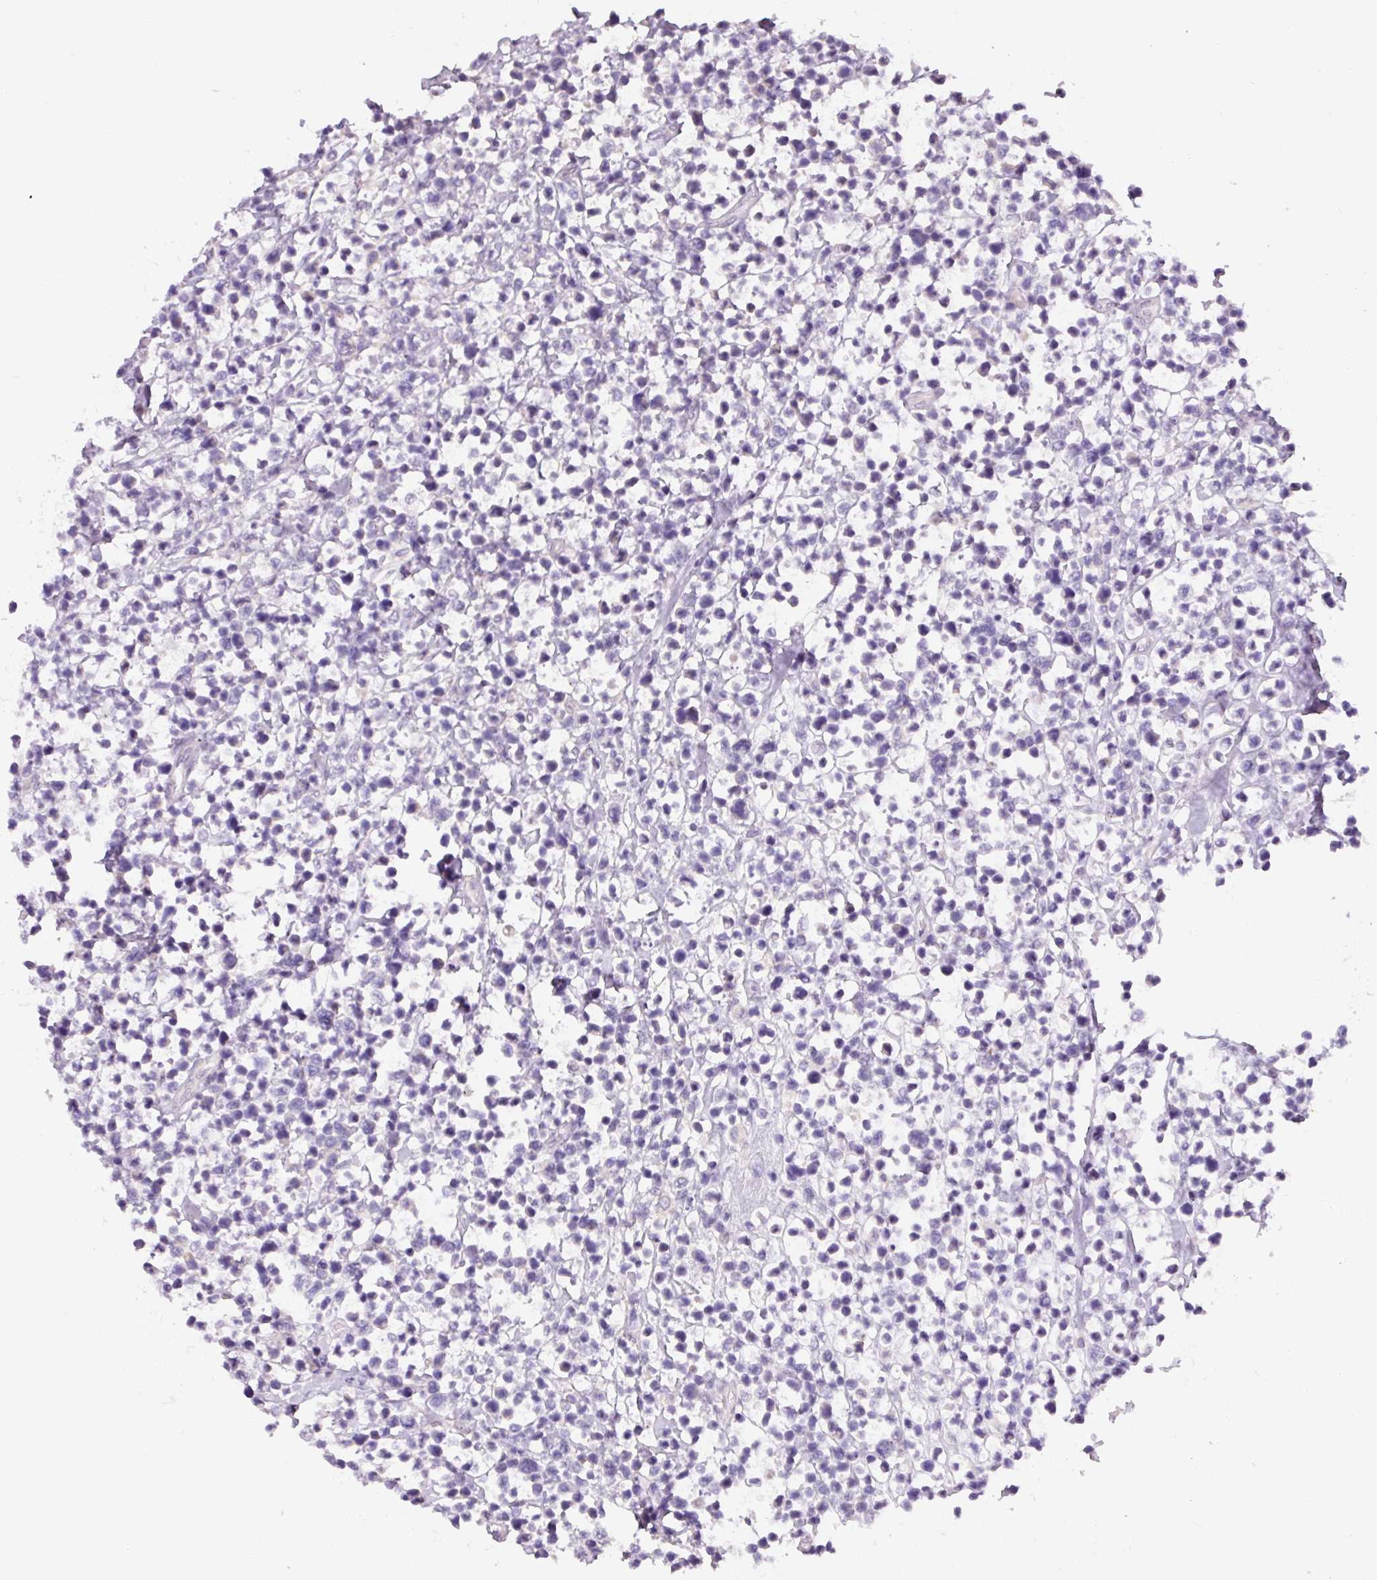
{"staining": {"intensity": "negative", "quantity": "none", "location": "none"}, "tissue": "lymphoma", "cell_type": "Tumor cells", "image_type": "cancer", "snomed": [{"axis": "morphology", "description": "Malignant lymphoma, non-Hodgkin's type, Low grade"}, {"axis": "topography", "description": "Lymph node"}], "caption": "Immunohistochemistry (IHC) of malignant lymphoma, non-Hodgkin's type (low-grade) reveals no staining in tumor cells.", "gene": "ASRGL1", "patient": {"sex": "male", "age": 60}}